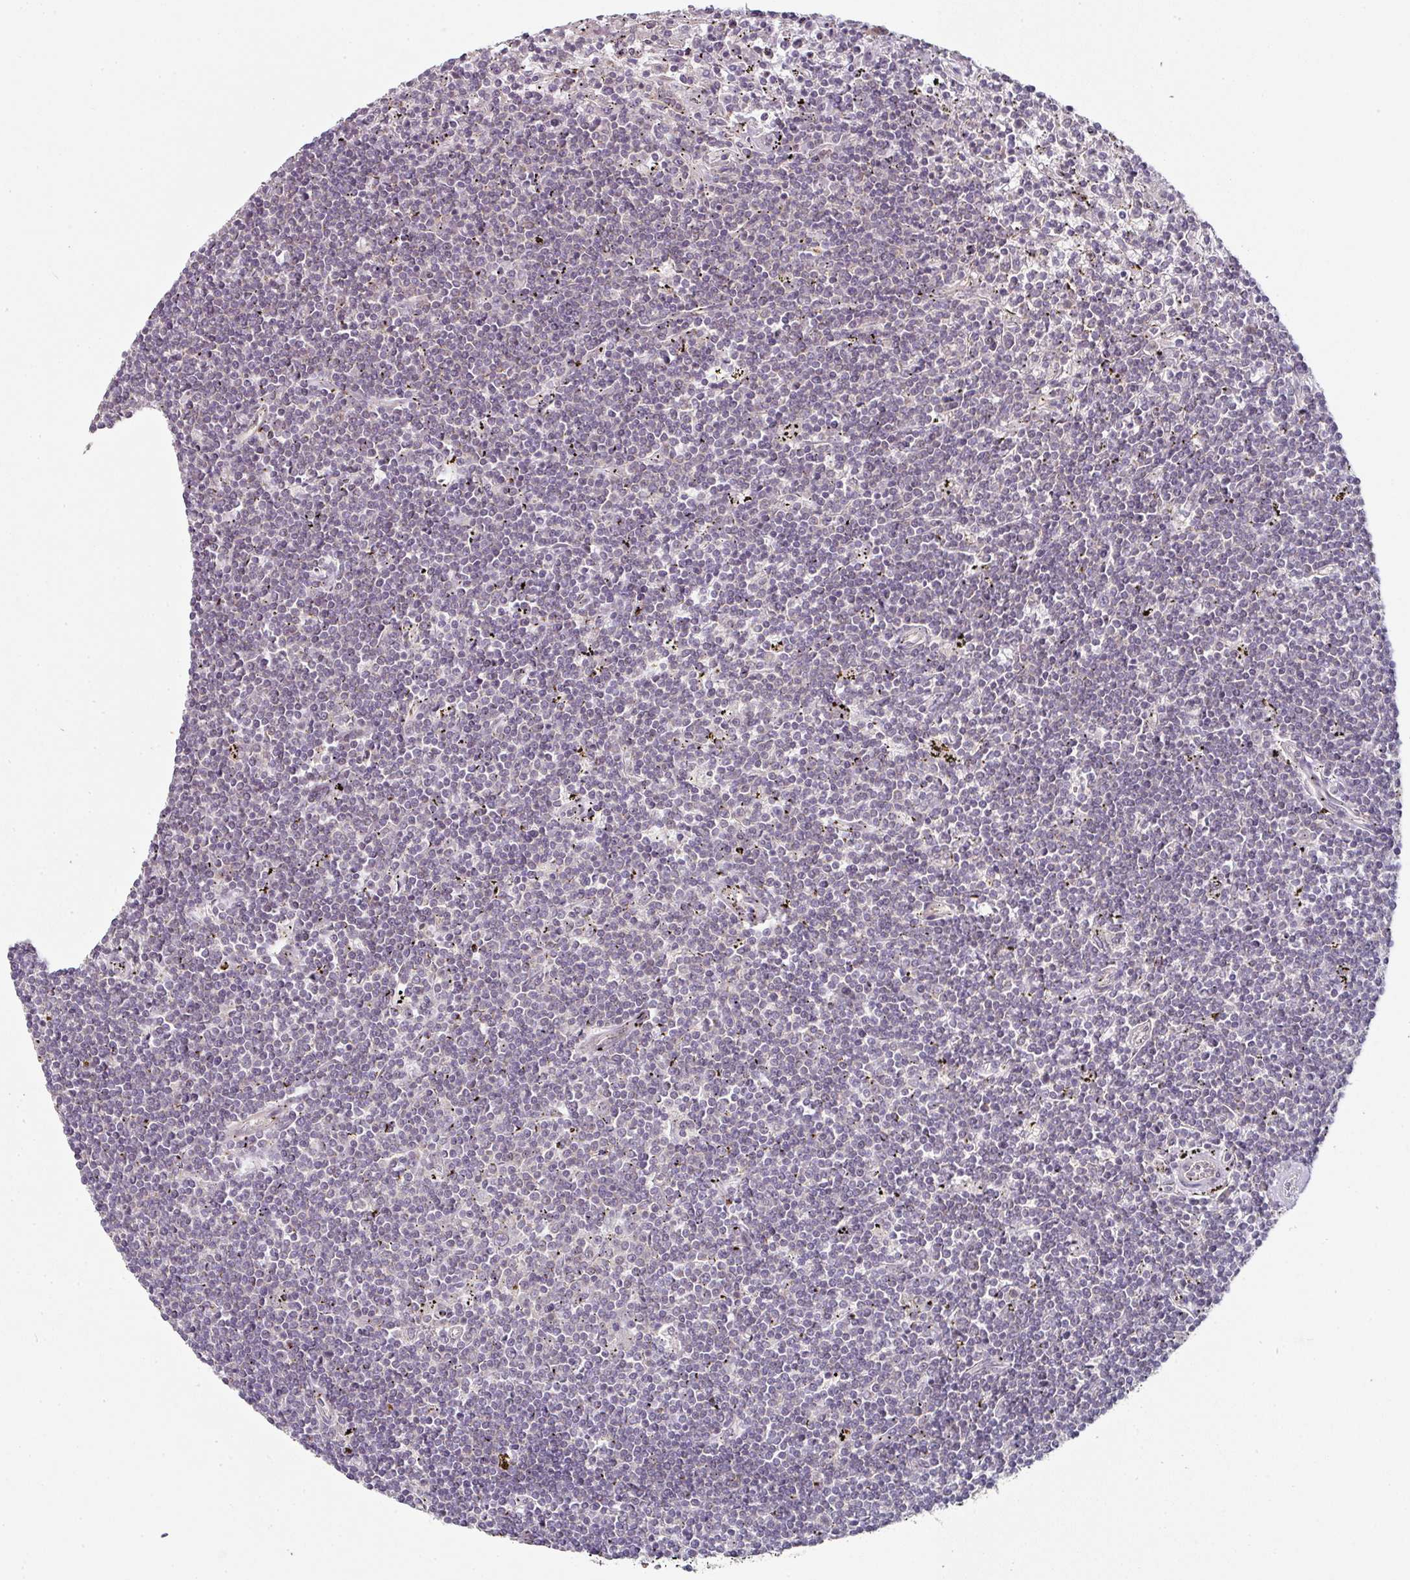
{"staining": {"intensity": "negative", "quantity": "none", "location": "none"}, "tissue": "lymphoma", "cell_type": "Tumor cells", "image_type": "cancer", "snomed": [{"axis": "morphology", "description": "Malignant lymphoma, non-Hodgkin's type, Low grade"}, {"axis": "topography", "description": "Spleen"}], "caption": "Tumor cells are negative for brown protein staining in lymphoma. (IHC, brightfield microscopy, high magnification).", "gene": "MAP2K2", "patient": {"sex": "male", "age": 76}}